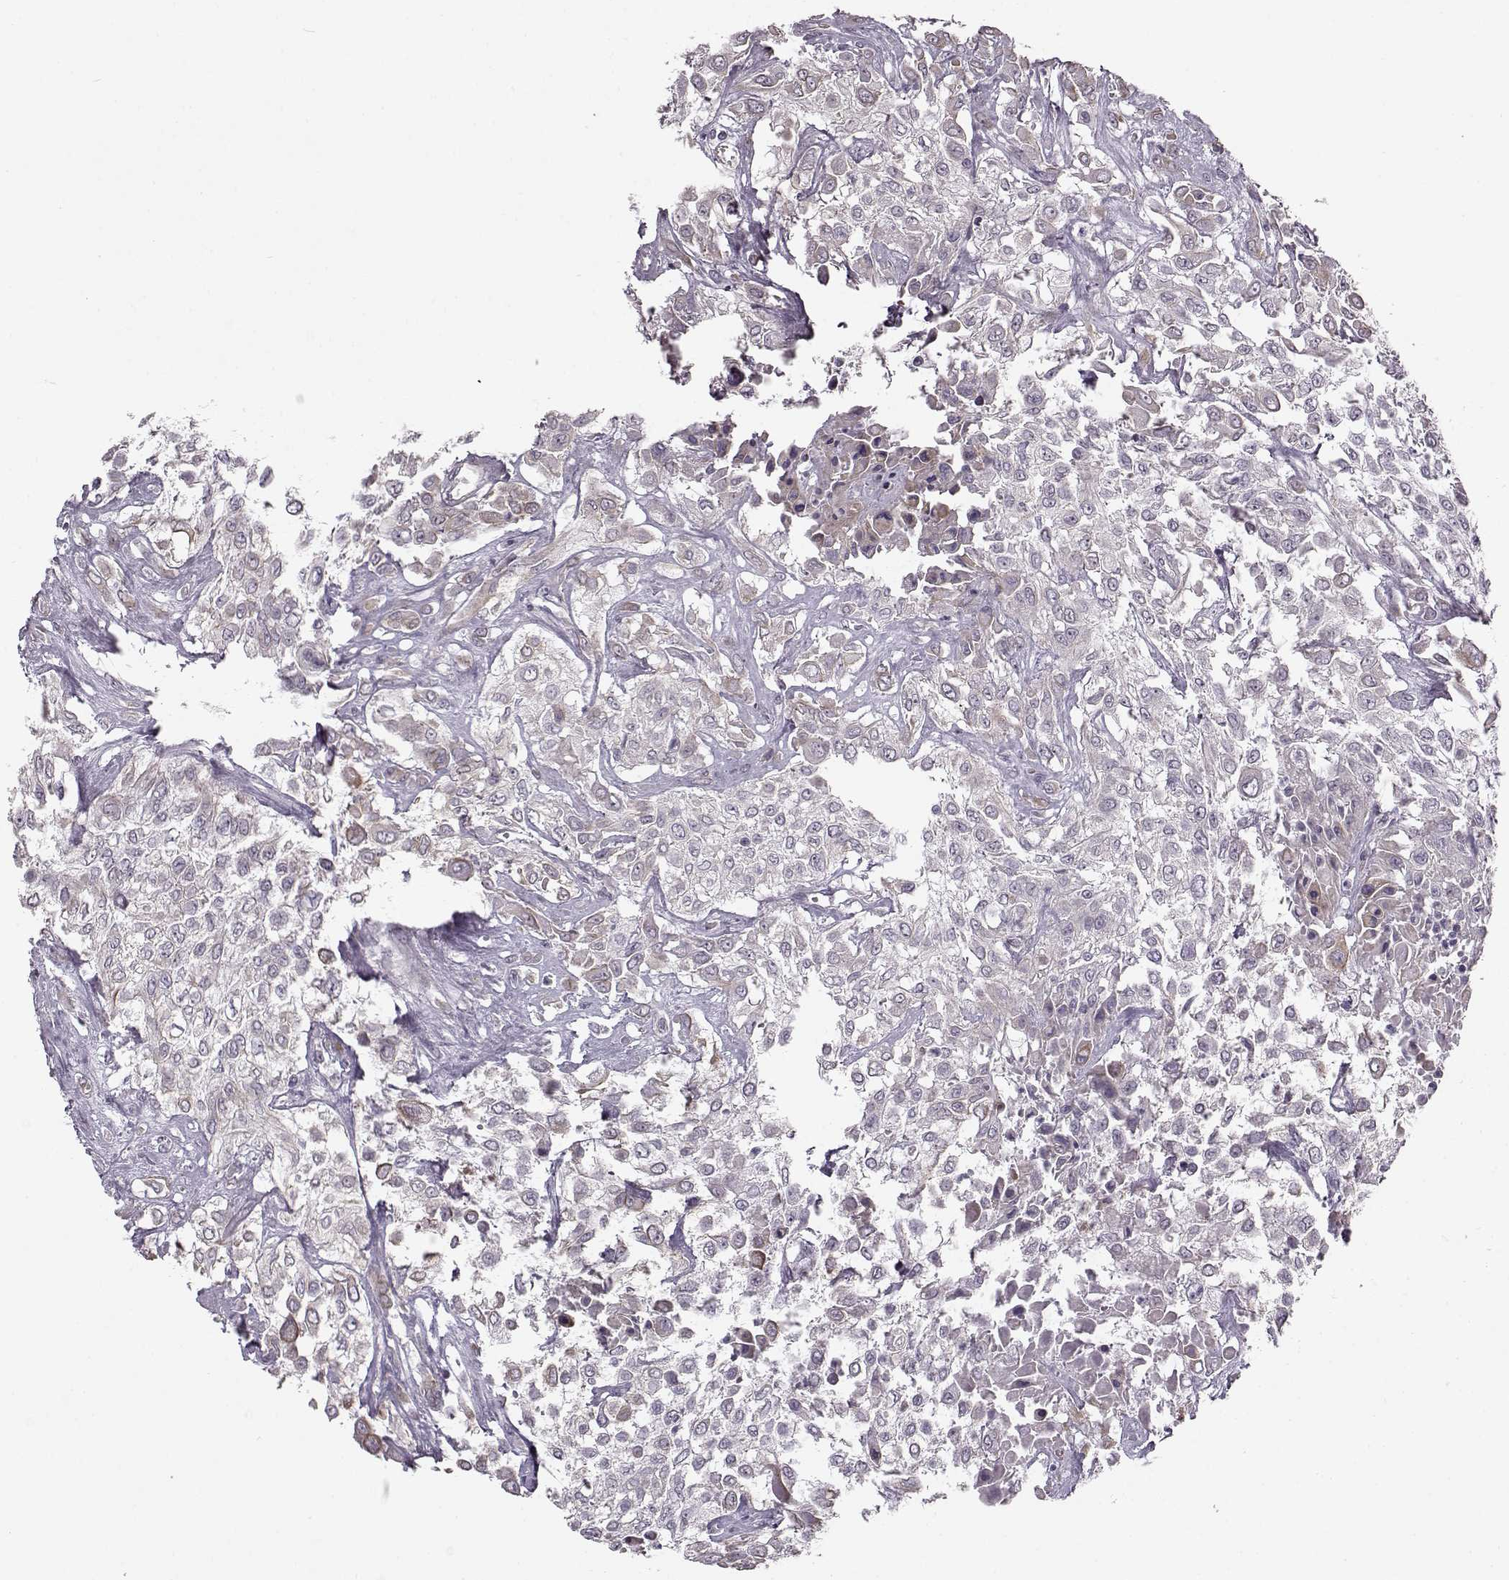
{"staining": {"intensity": "weak", "quantity": "25%-75%", "location": "cytoplasmic/membranous"}, "tissue": "urothelial cancer", "cell_type": "Tumor cells", "image_type": "cancer", "snomed": [{"axis": "morphology", "description": "Urothelial carcinoma, High grade"}, {"axis": "topography", "description": "Urinary bladder"}], "caption": "Urothelial carcinoma (high-grade) stained with IHC shows weak cytoplasmic/membranous staining in approximately 25%-75% of tumor cells. The staining is performed using DAB (3,3'-diaminobenzidine) brown chromogen to label protein expression. The nuclei are counter-stained blue using hematoxylin.", "gene": "MAP6D1", "patient": {"sex": "male", "age": 57}}